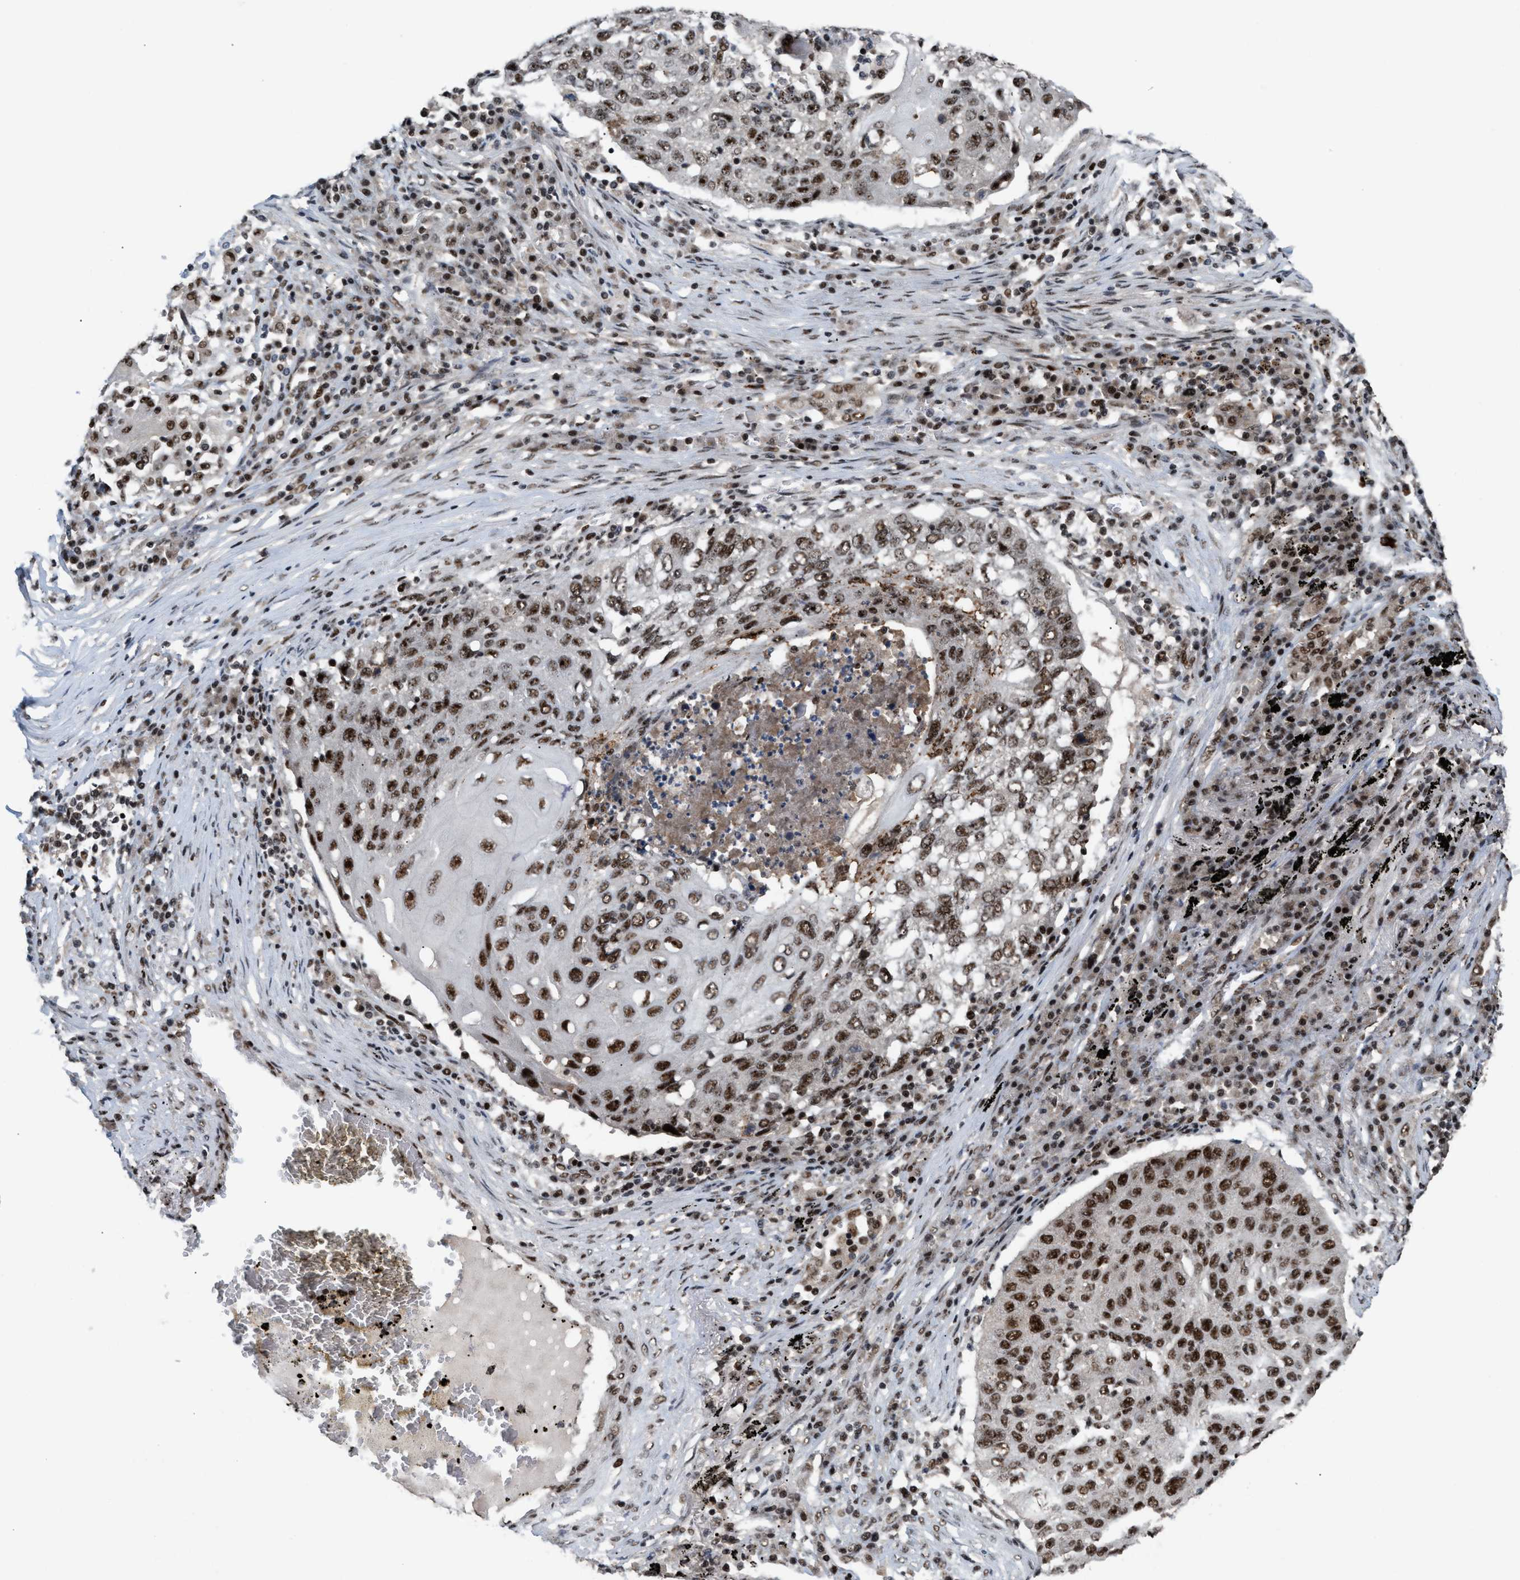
{"staining": {"intensity": "strong", "quantity": ">75%", "location": "nuclear"}, "tissue": "lung cancer", "cell_type": "Tumor cells", "image_type": "cancer", "snomed": [{"axis": "morphology", "description": "Squamous cell carcinoma, NOS"}, {"axis": "topography", "description": "Lung"}], "caption": "Protein expression analysis of human squamous cell carcinoma (lung) reveals strong nuclear expression in about >75% of tumor cells.", "gene": "PRPF4", "patient": {"sex": "female", "age": 63}}